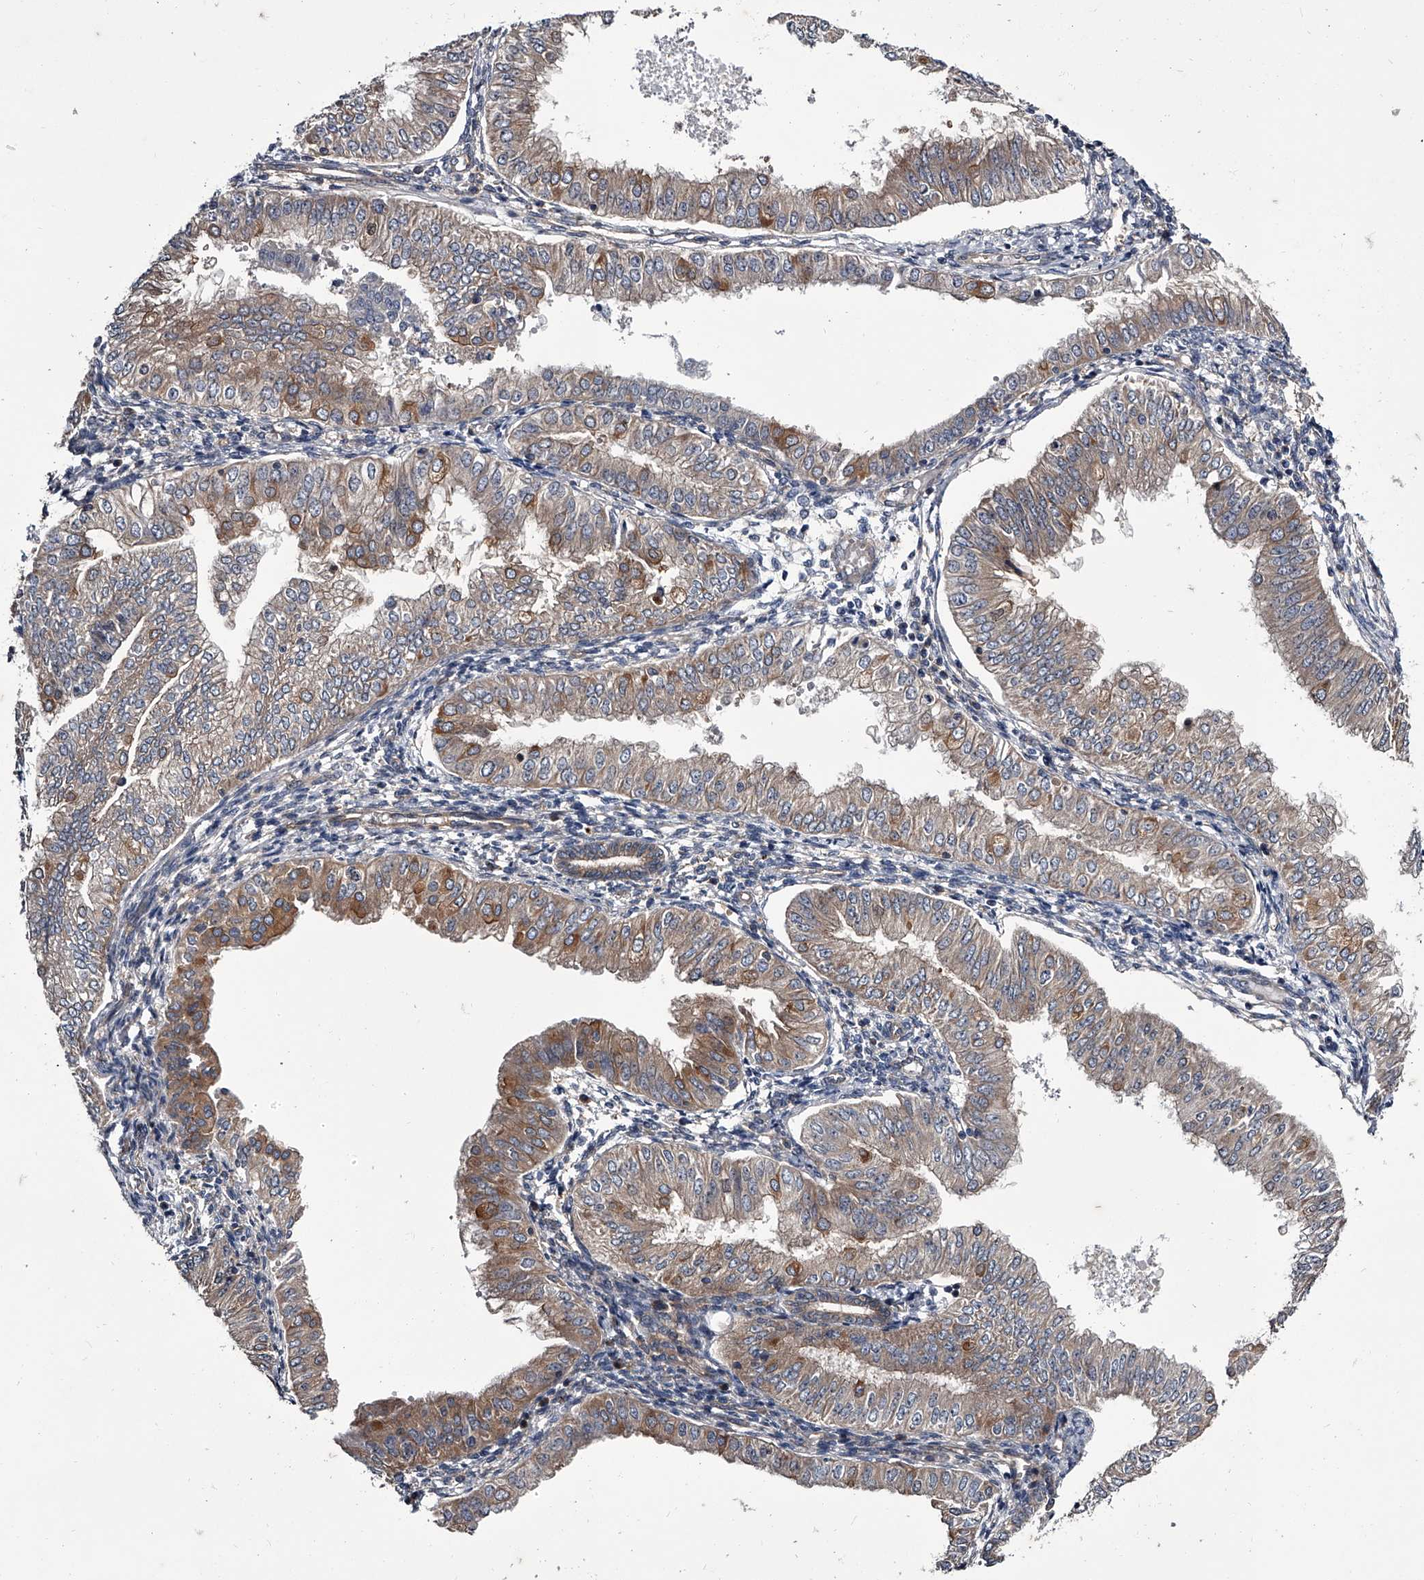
{"staining": {"intensity": "moderate", "quantity": "<25%", "location": "cytoplasmic/membranous"}, "tissue": "endometrial cancer", "cell_type": "Tumor cells", "image_type": "cancer", "snomed": [{"axis": "morphology", "description": "Normal tissue, NOS"}, {"axis": "morphology", "description": "Adenocarcinoma, NOS"}, {"axis": "topography", "description": "Endometrium"}], "caption": "Protein expression analysis of endometrial cancer exhibits moderate cytoplasmic/membranous positivity in approximately <25% of tumor cells.", "gene": "GAPVD1", "patient": {"sex": "female", "age": 53}}